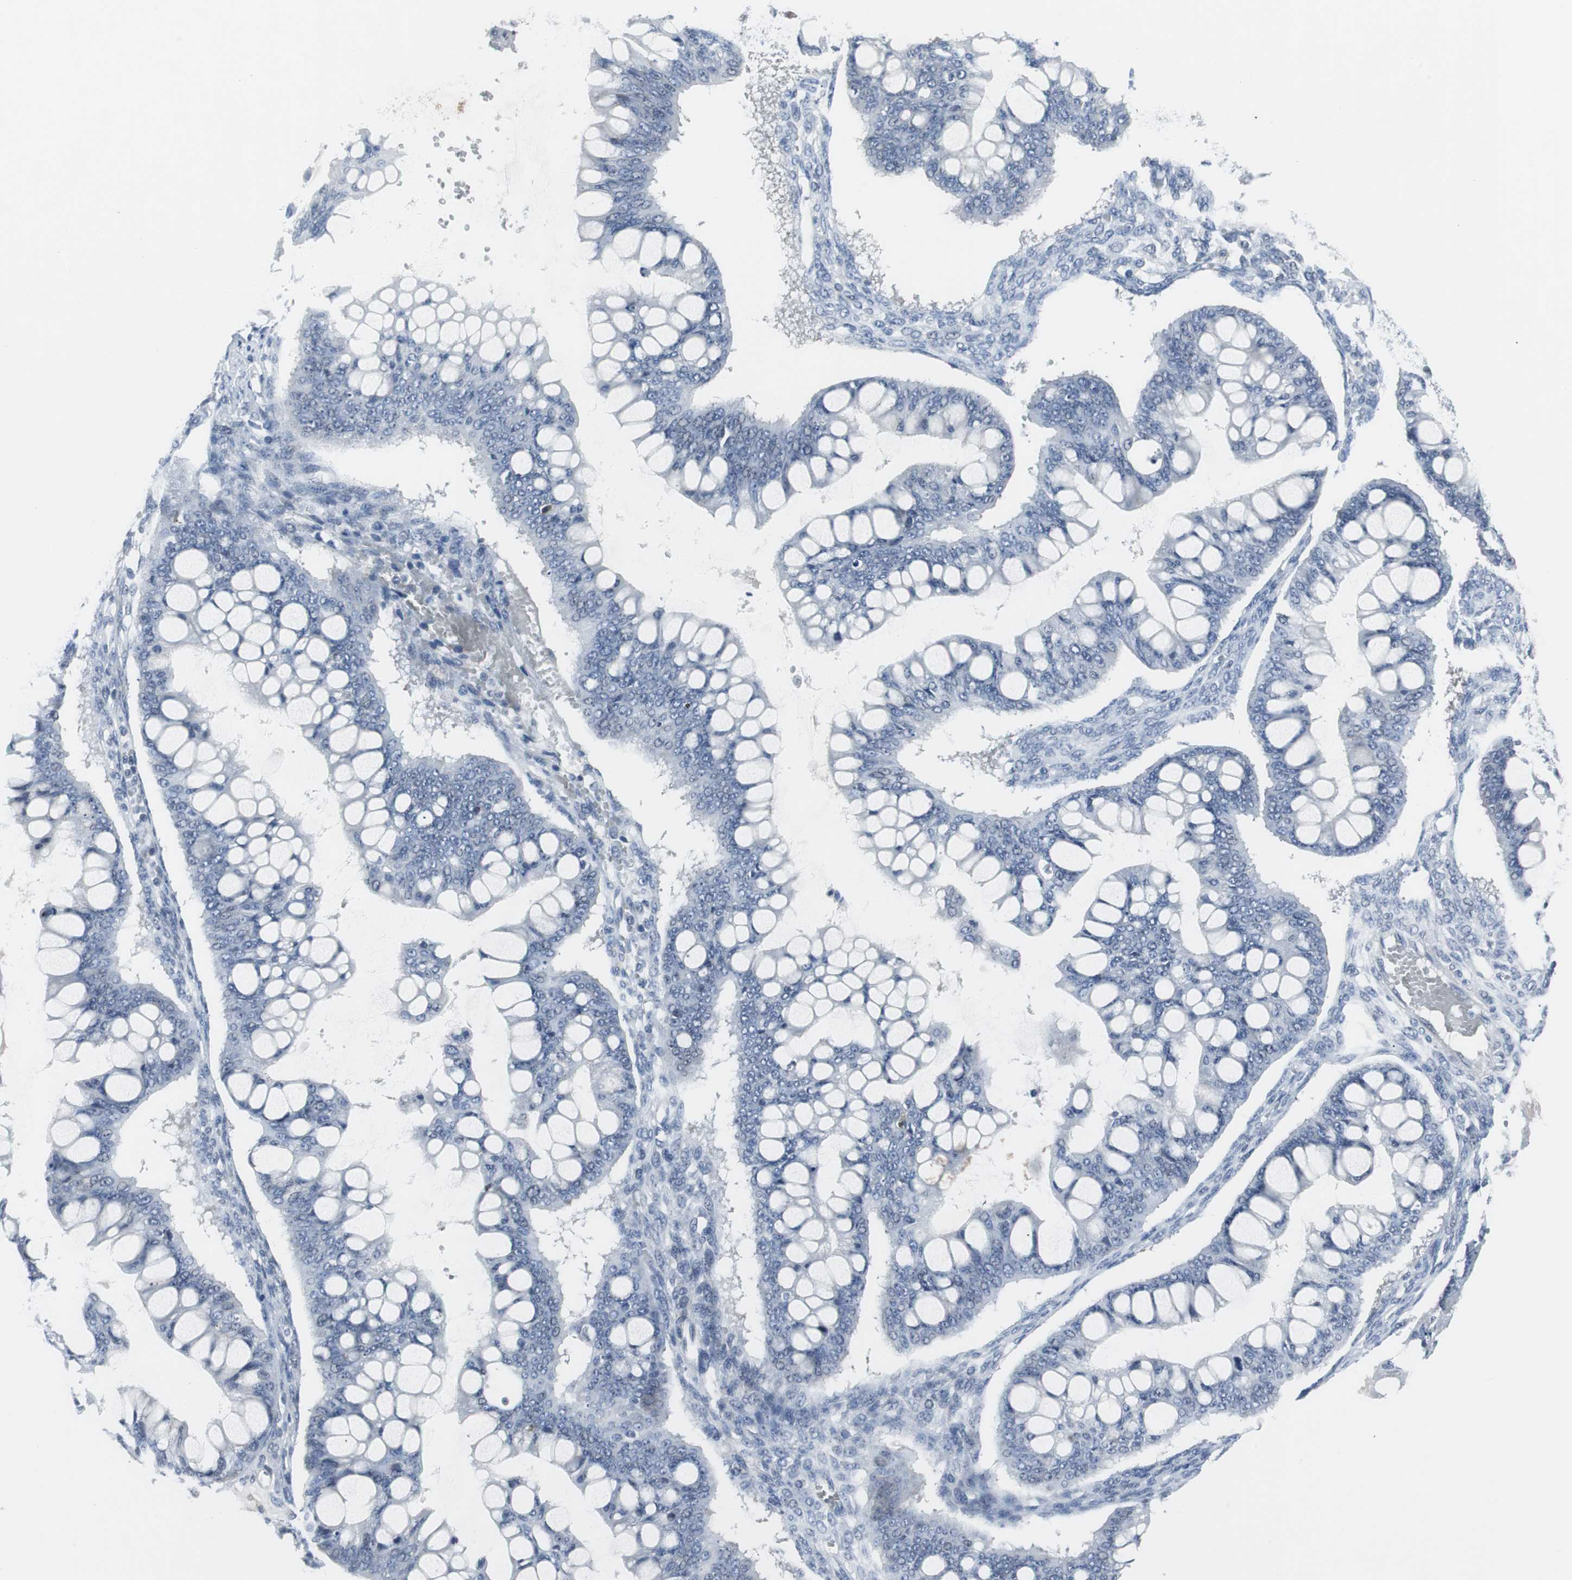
{"staining": {"intensity": "negative", "quantity": "none", "location": "none"}, "tissue": "ovarian cancer", "cell_type": "Tumor cells", "image_type": "cancer", "snomed": [{"axis": "morphology", "description": "Cystadenocarcinoma, mucinous, NOS"}, {"axis": "topography", "description": "Ovary"}], "caption": "This micrograph is of ovarian mucinous cystadenocarcinoma stained with IHC to label a protein in brown with the nuclei are counter-stained blue. There is no expression in tumor cells.", "gene": "DOK1", "patient": {"sex": "female", "age": 73}}